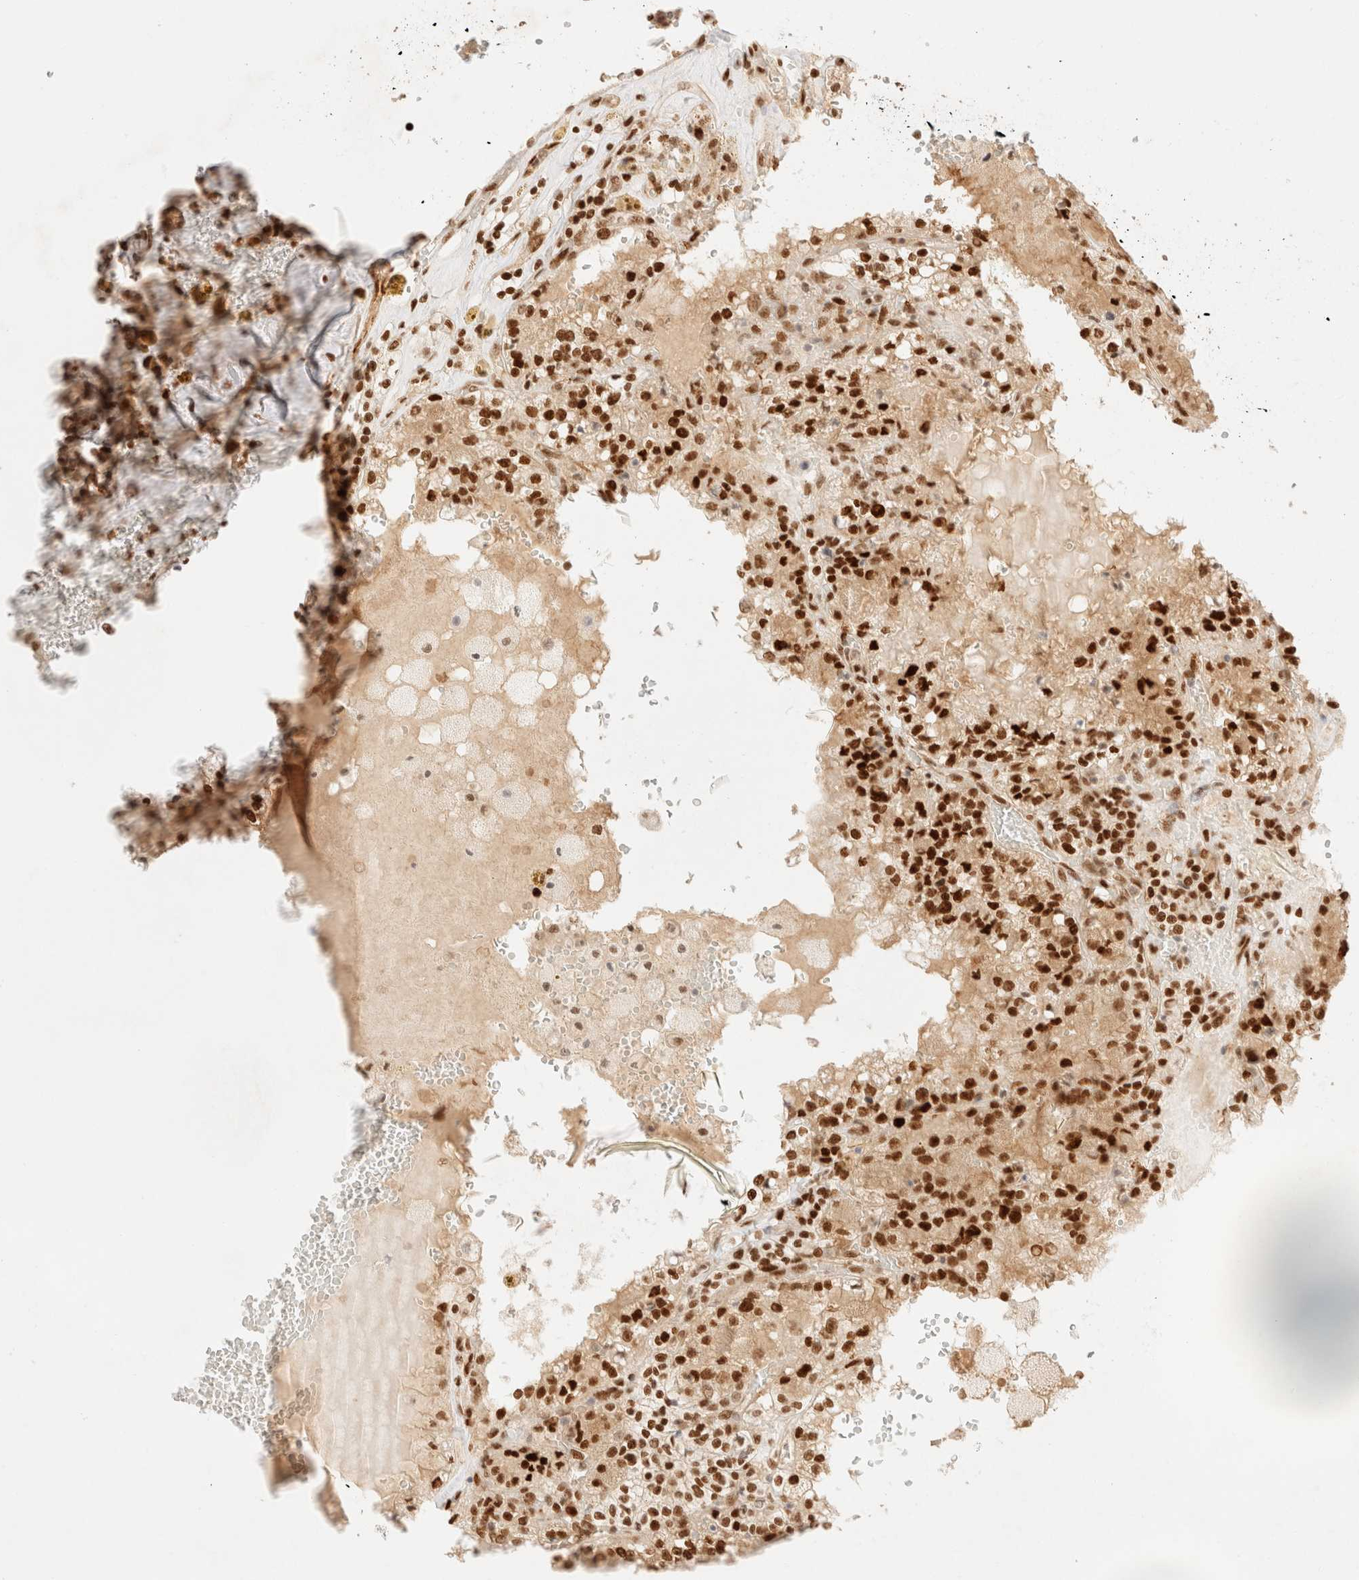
{"staining": {"intensity": "strong", "quantity": ">75%", "location": "nuclear"}, "tissue": "renal cancer", "cell_type": "Tumor cells", "image_type": "cancer", "snomed": [{"axis": "morphology", "description": "Adenocarcinoma, NOS"}, {"axis": "topography", "description": "Kidney"}], "caption": "Immunohistochemistry (IHC) photomicrograph of adenocarcinoma (renal) stained for a protein (brown), which demonstrates high levels of strong nuclear positivity in approximately >75% of tumor cells.", "gene": "ZNF768", "patient": {"sex": "female", "age": 56}}